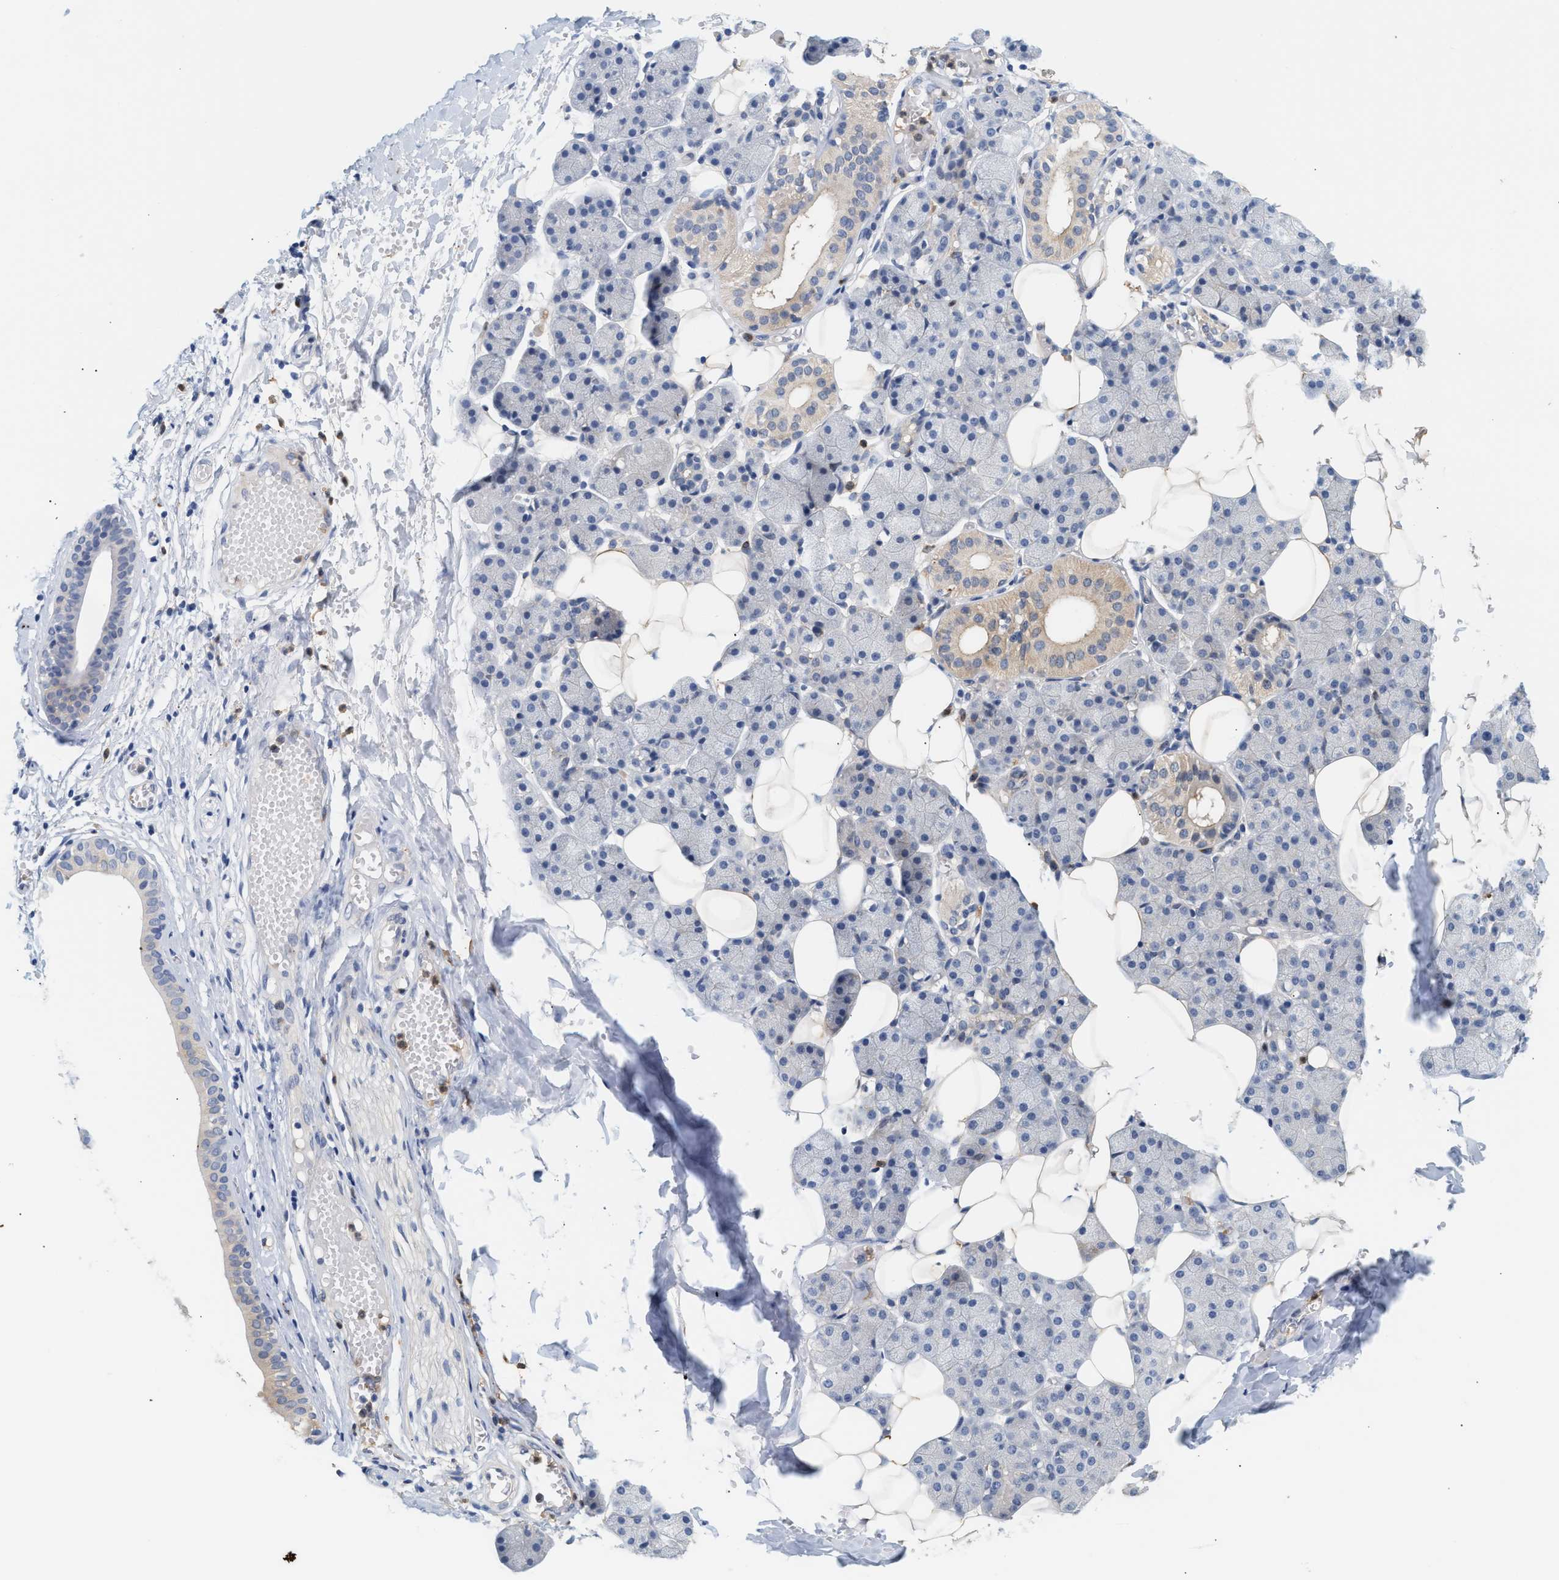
{"staining": {"intensity": "negative", "quantity": "none", "location": "none"}, "tissue": "salivary gland", "cell_type": "Glandular cells", "image_type": "normal", "snomed": [{"axis": "morphology", "description": "Normal tissue, NOS"}, {"axis": "topography", "description": "Salivary gland"}], "caption": "Histopathology image shows no significant protein expression in glandular cells of normal salivary gland.", "gene": "PLCD1", "patient": {"sex": "female", "age": 33}}